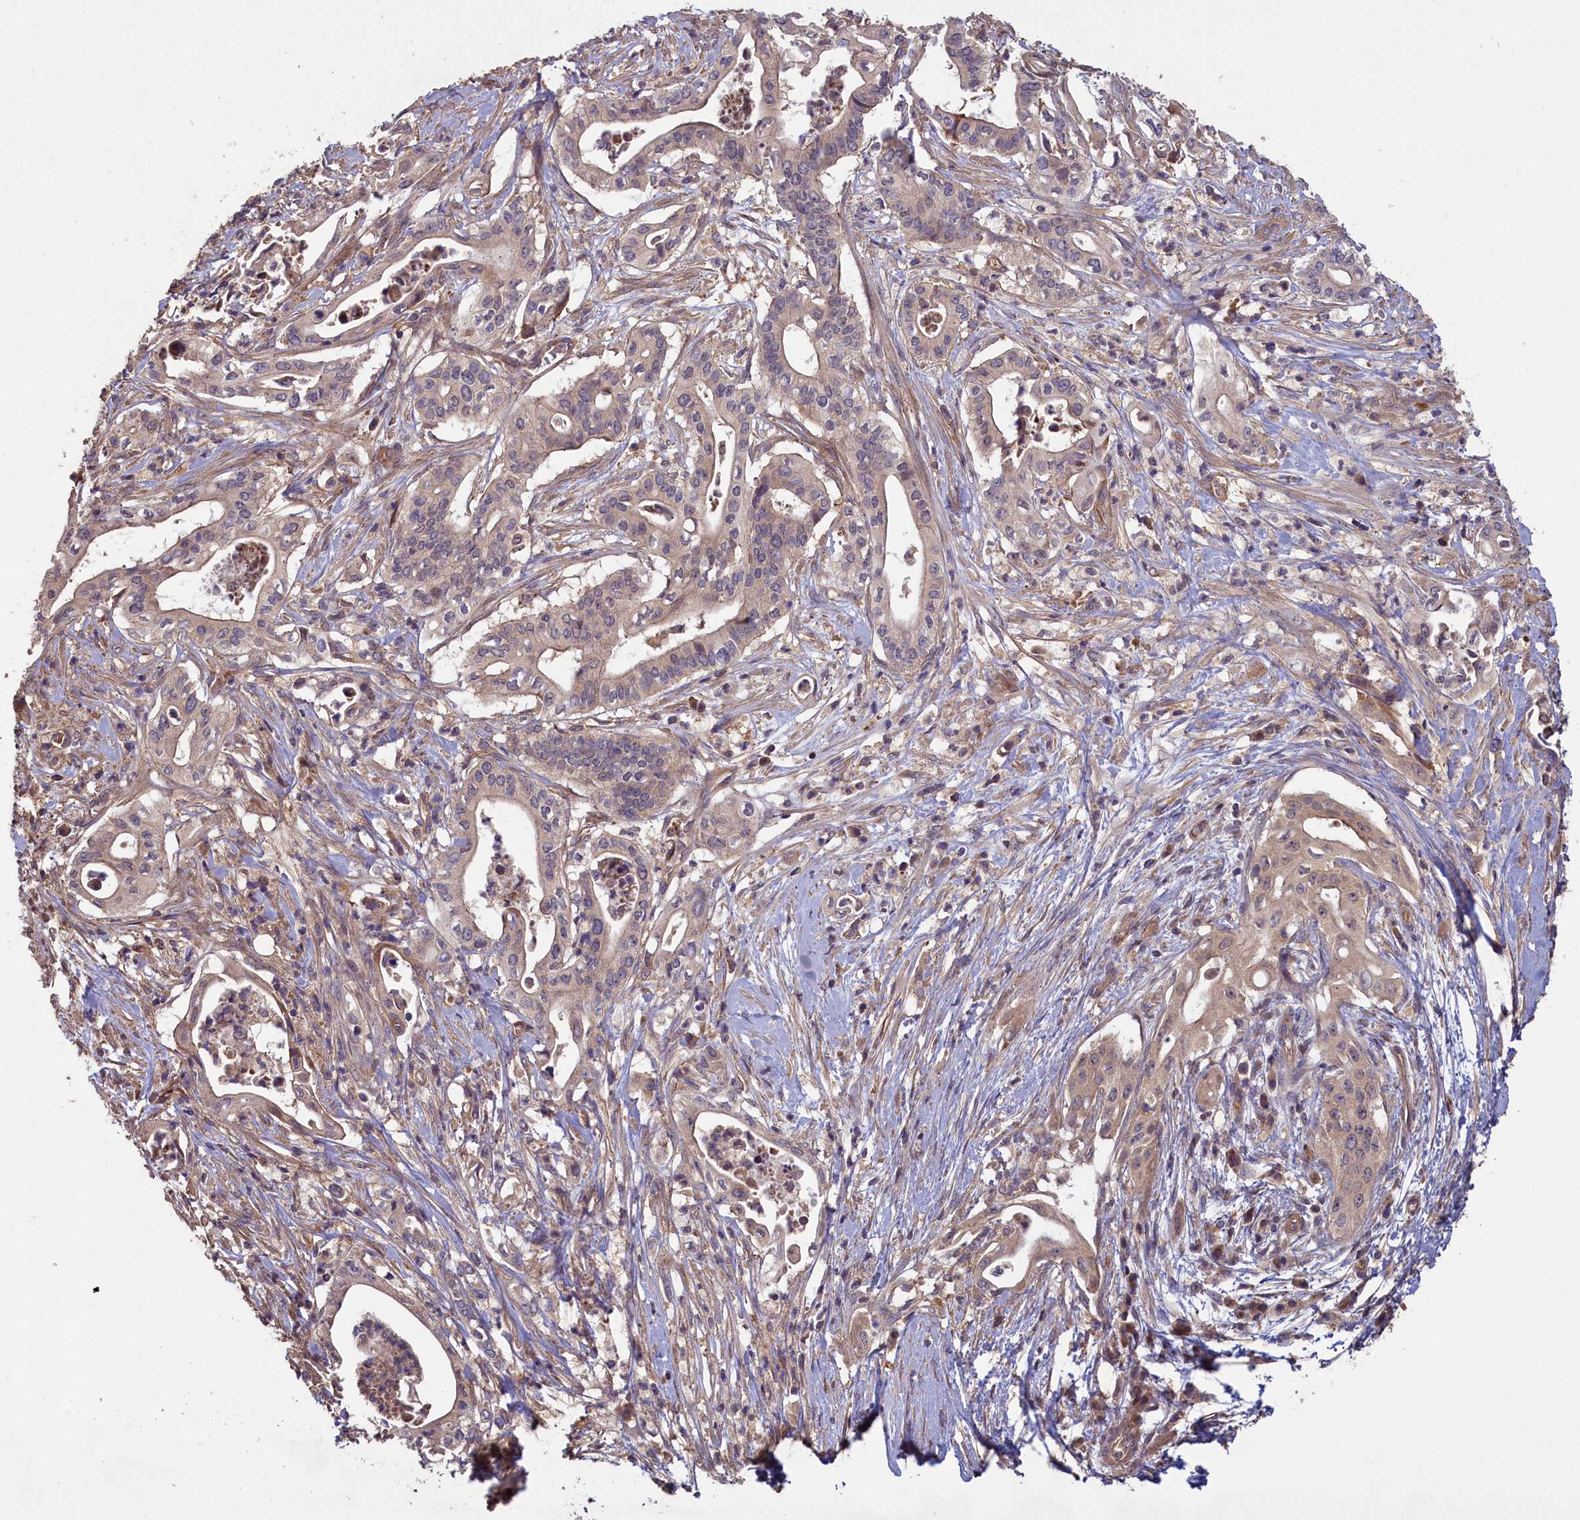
{"staining": {"intensity": "weak", "quantity": "25%-75%", "location": "cytoplasmic/membranous"}, "tissue": "pancreatic cancer", "cell_type": "Tumor cells", "image_type": "cancer", "snomed": [{"axis": "morphology", "description": "Adenocarcinoma, NOS"}, {"axis": "topography", "description": "Pancreas"}], "caption": "Protein staining of pancreatic adenocarcinoma tissue reveals weak cytoplasmic/membranous positivity in approximately 25%-75% of tumor cells.", "gene": "CIAO2B", "patient": {"sex": "female", "age": 77}}